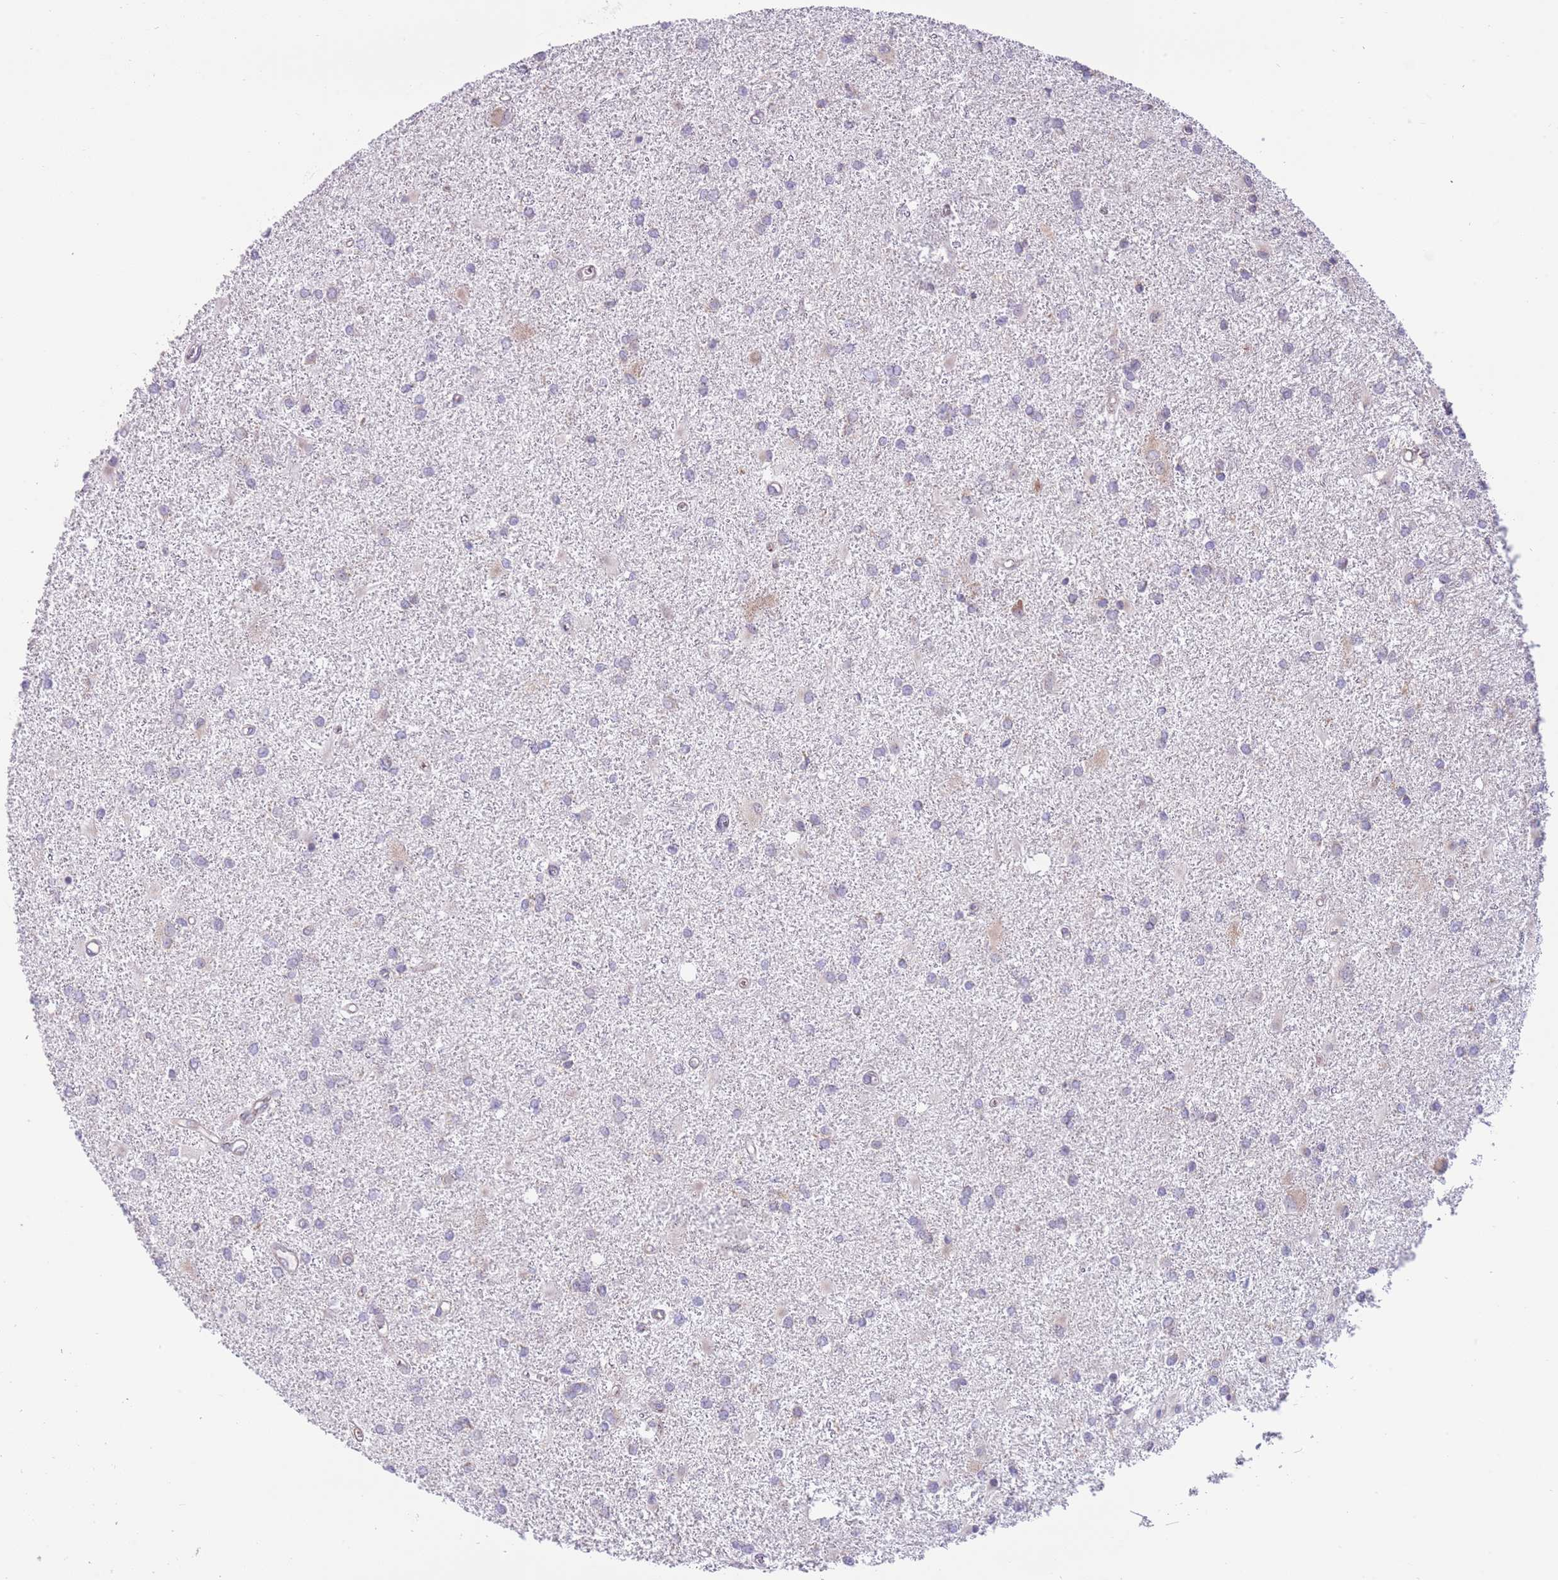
{"staining": {"intensity": "negative", "quantity": "none", "location": "none"}, "tissue": "glioma", "cell_type": "Tumor cells", "image_type": "cancer", "snomed": [{"axis": "morphology", "description": "Glioma, malignant, High grade"}, {"axis": "topography", "description": "Brain"}], "caption": "A photomicrograph of human glioma is negative for staining in tumor cells.", "gene": "DAND5", "patient": {"sex": "female", "age": 50}}